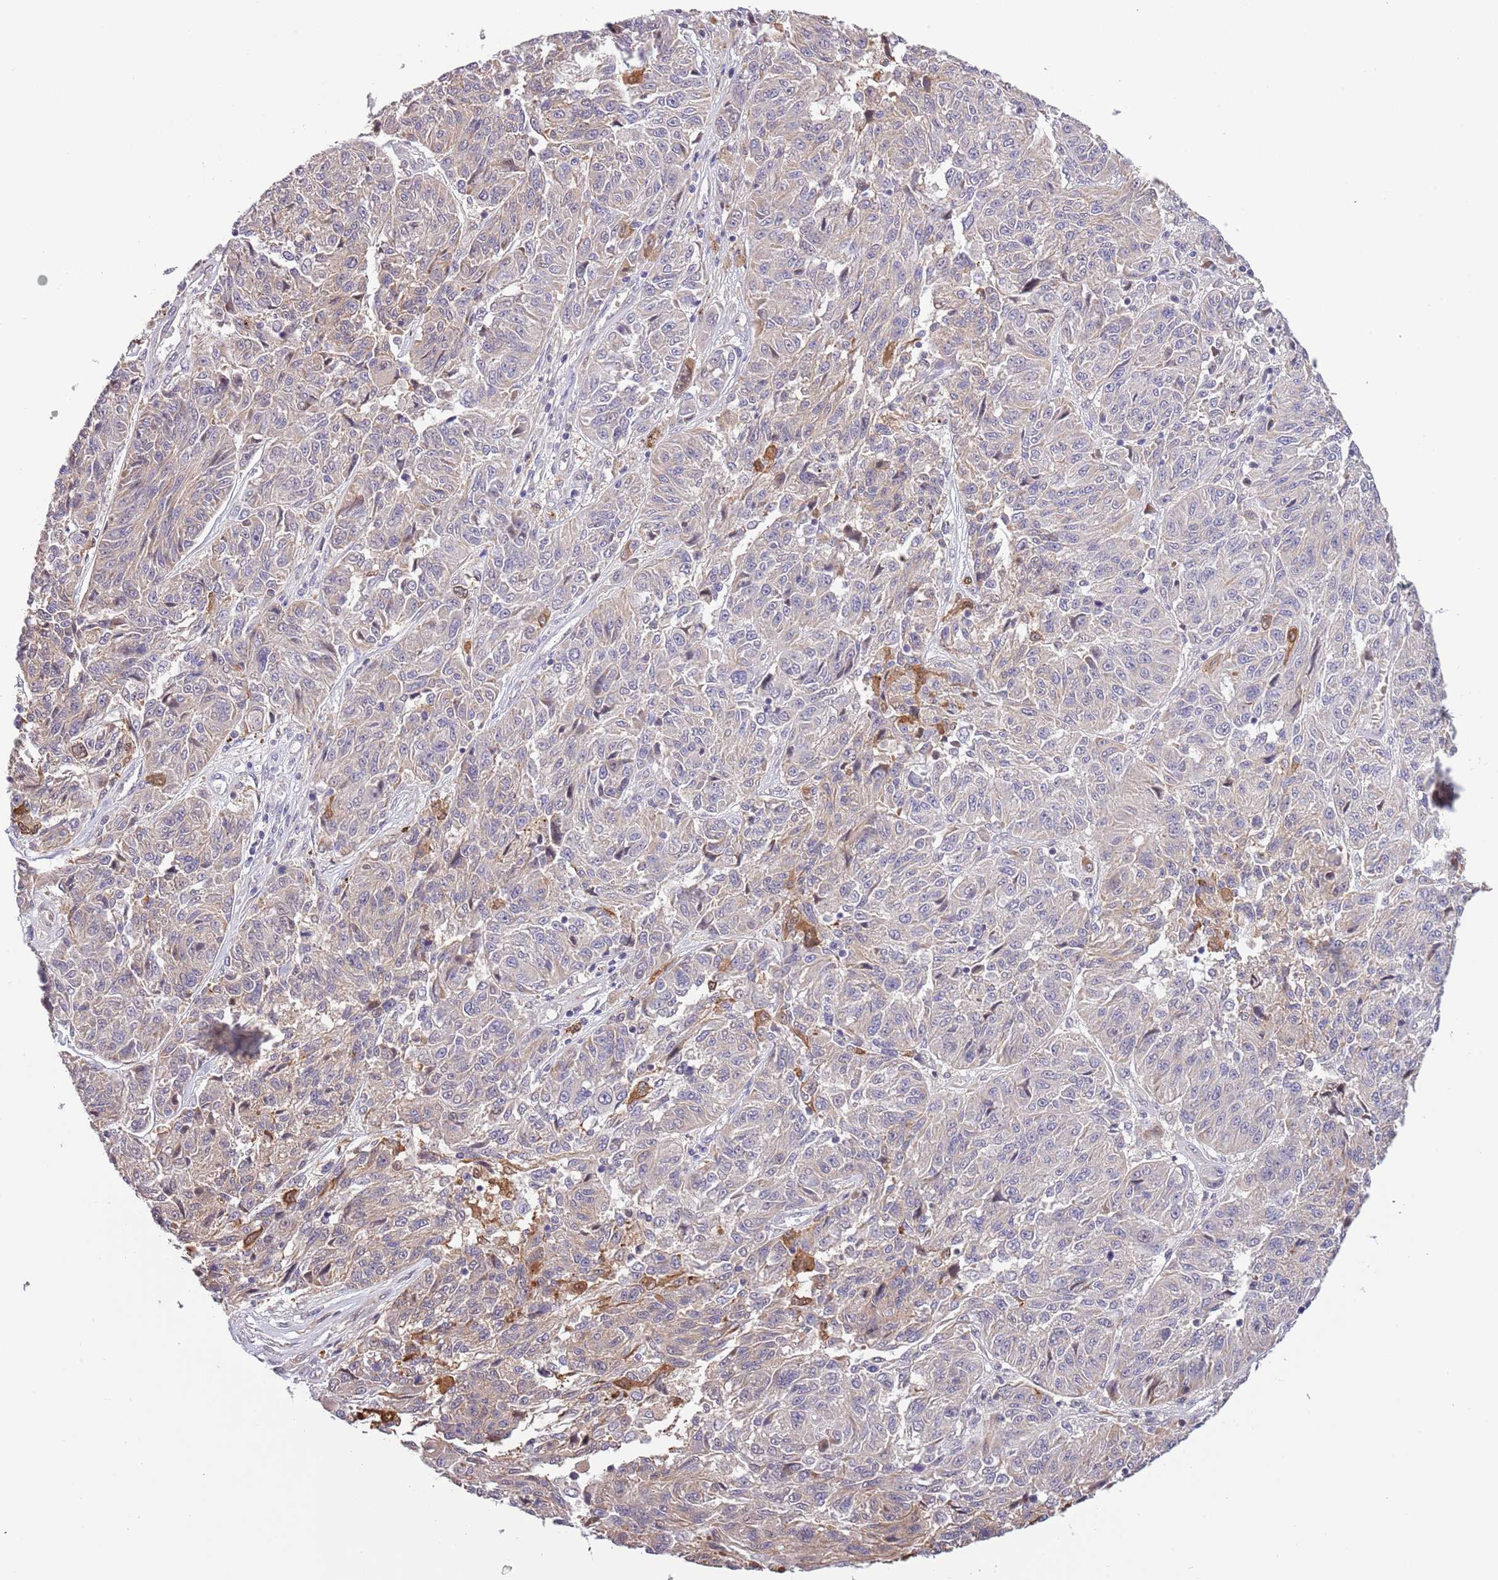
{"staining": {"intensity": "negative", "quantity": "none", "location": "none"}, "tissue": "melanoma", "cell_type": "Tumor cells", "image_type": "cancer", "snomed": [{"axis": "morphology", "description": "Malignant melanoma, NOS"}, {"axis": "topography", "description": "Skin"}], "caption": "This is an immunohistochemistry histopathology image of malignant melanoma. There is no expression in tumor cells.", "gene": "LIPJ", "patient": {"sex": "male", "age": 53}}